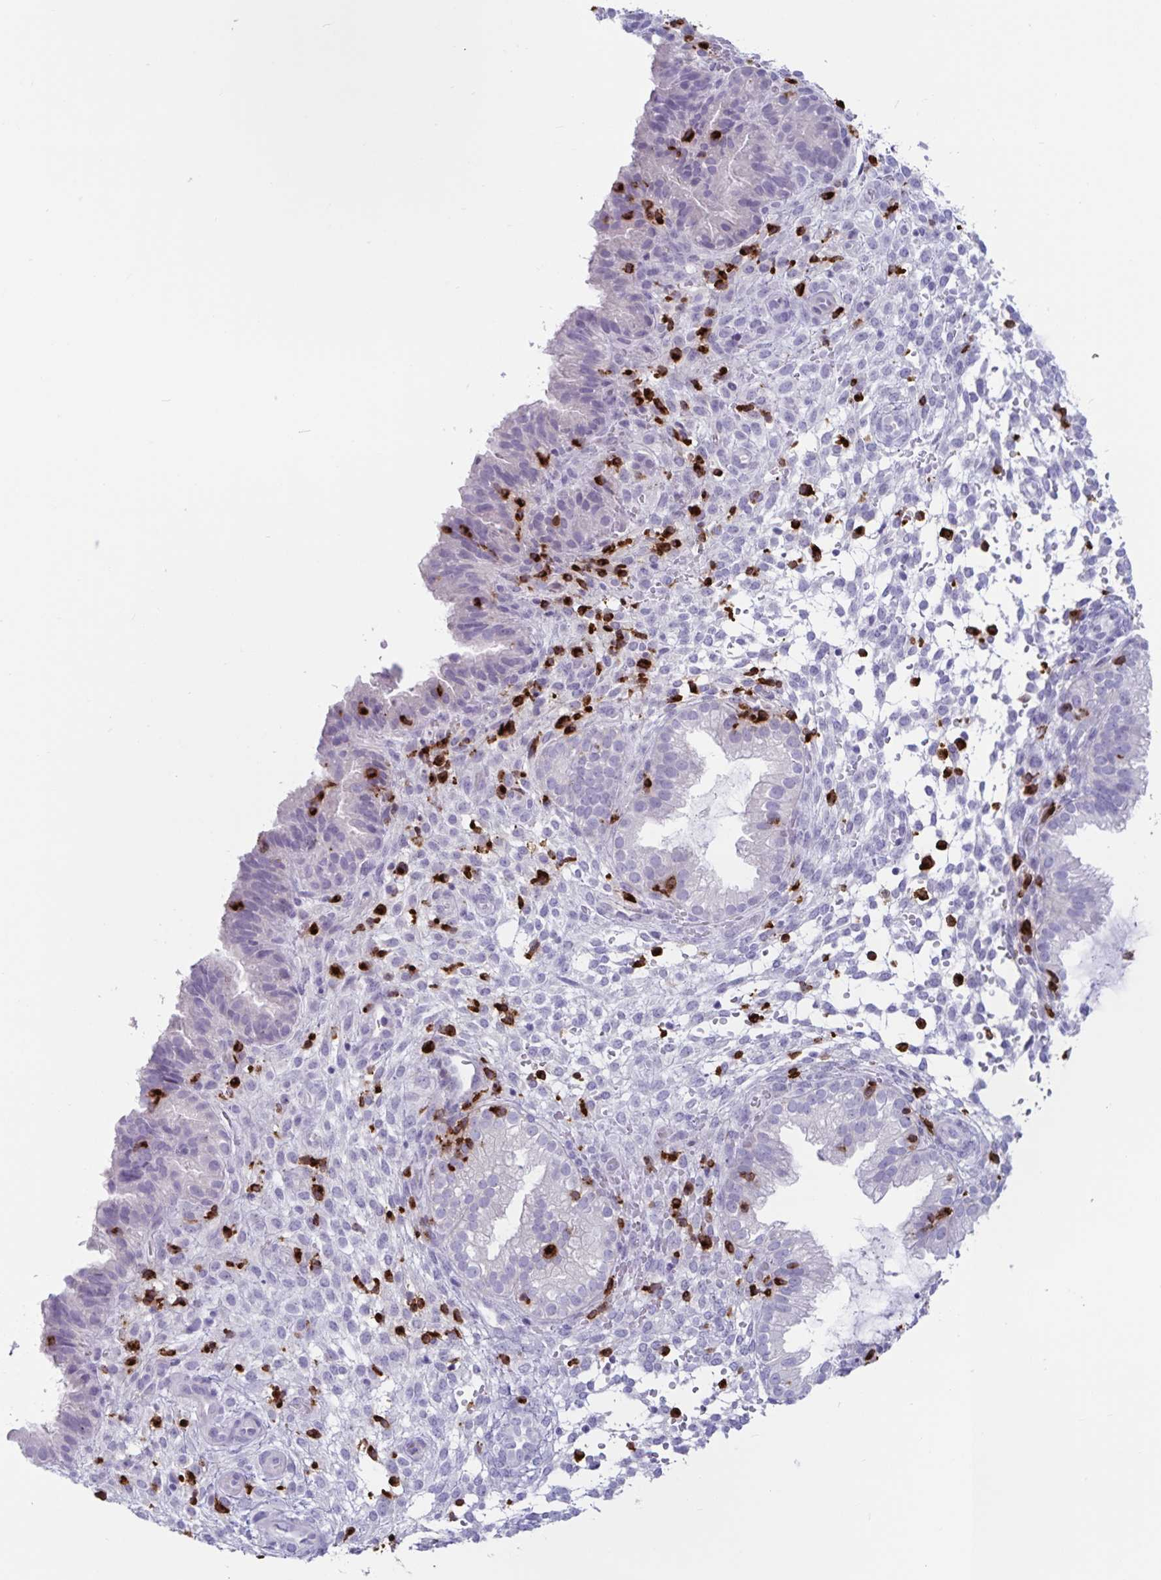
{"staining": {"intensity": "negative", "quantity": "none", "location": "none"}, "tissue": "endometrium", "cell_type": "Cells in endometrial stroma", "image_type": "normal", "snomed": [{"axis": "morphology", "description": "Normal tissue, NOS"}, {"axis": "topography", "description": "Endometrium"}], "caption": "Unremarkable endometrium was stained to show a protein in brown. There is no significant staining in cells in endometrial stroma. Brightfield microscopy of IHC stained with DAB (3,3'-diaminobenzidine) (brown) and hematoxylin (blue), captured at high magnification.", "gene": "GNLY", "patient": {"sex": "female", "age": 33}}